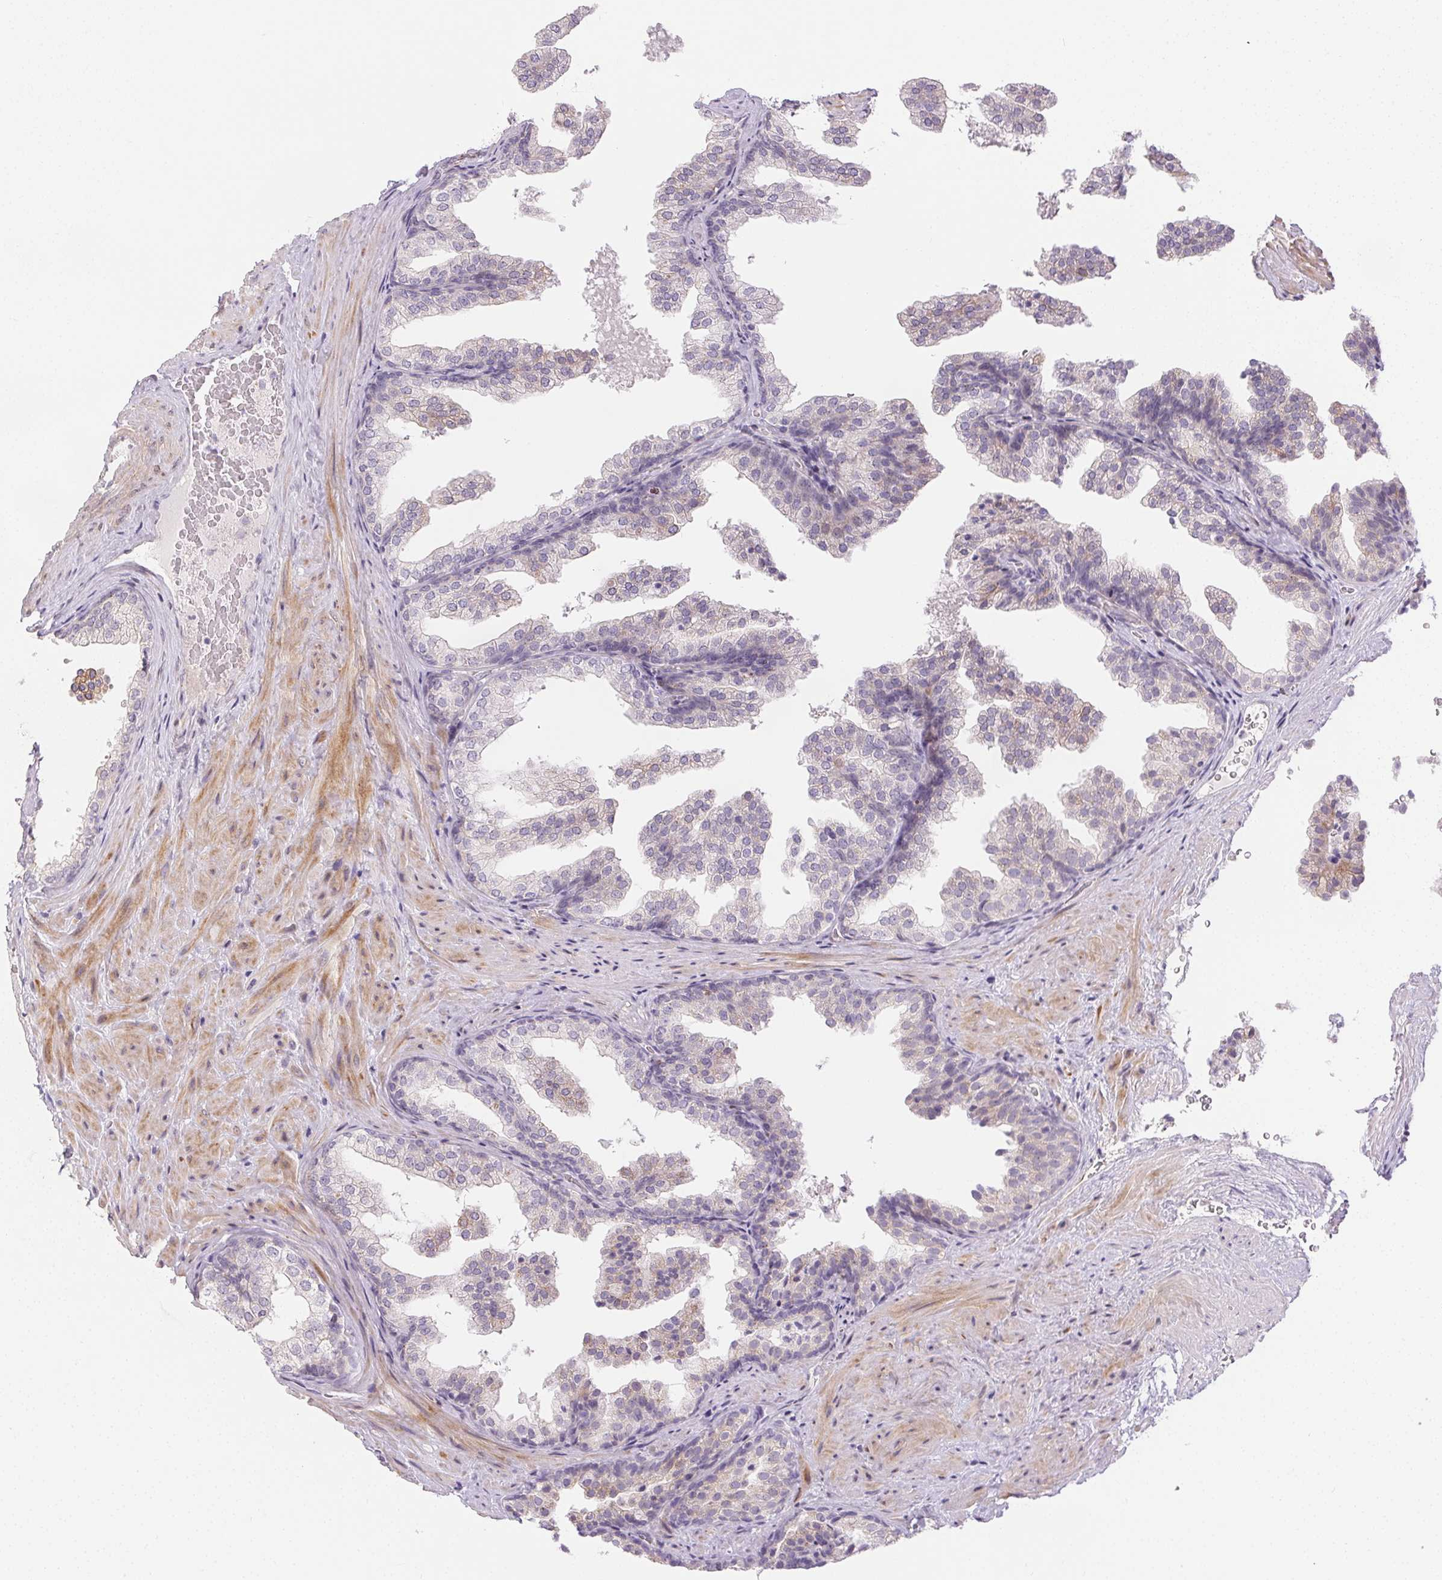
{"staining": {"intensity": "negative", "quantity": "none", "location": "none"}, "tissue": "prostate", "cell_type": "Glandular cells", "image_type": "normal", "snomed": [{"axis": "morphology", "description": "Normal tissue, NOS"}, {"axis": "topography", "description": "Prostate"}], "caption": "Glandular cells show no significant staining in unremarkable prostate.", "gene": "RPGRIP1", "patient": {"sex": "male", "age": 37}}